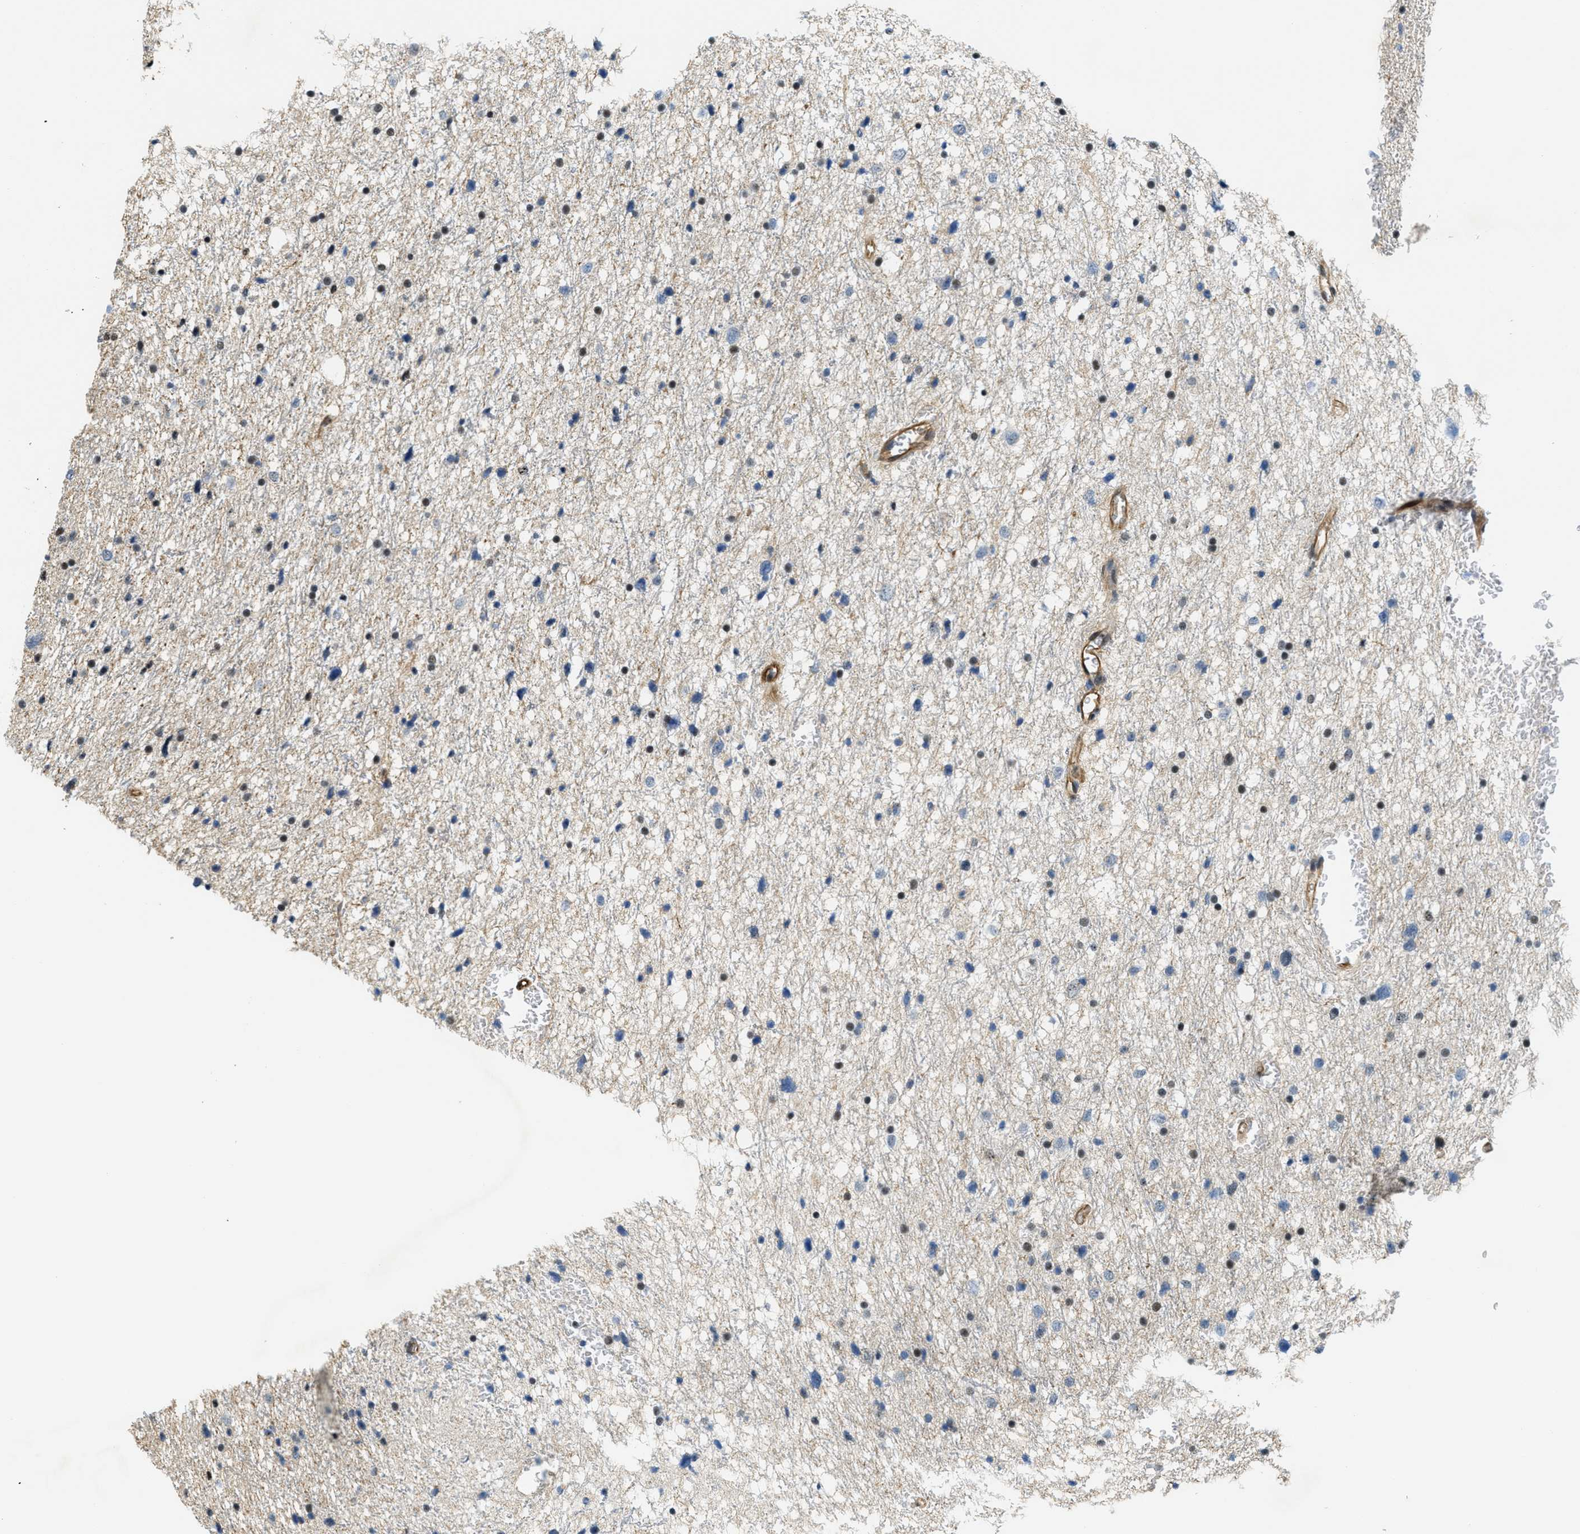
{"staining": {"intensity": "moderate", "quantity": "25%-75%", "location": "nuclear"}, "tissue": "glioma", "cell_type": "Tumor cells", "image_type": "cancer", "snomed": [{"axis": "morphology", "description": "Glioma, malignant, Low grade"}, {"axis": "topography", "description": "Brain"}], "caption": "Immunohistochemical staining of human glioma reveals medium levels of moderate nuclear protein positivity in about 25%-75% of tumor cells. The staining is performed using DAB brown chromogen to label protein expression. The nuclei are counter-stained blue using hematoxylin.", "gene": "CFAP36", "patient": {"sex": "female", "age": 37}}